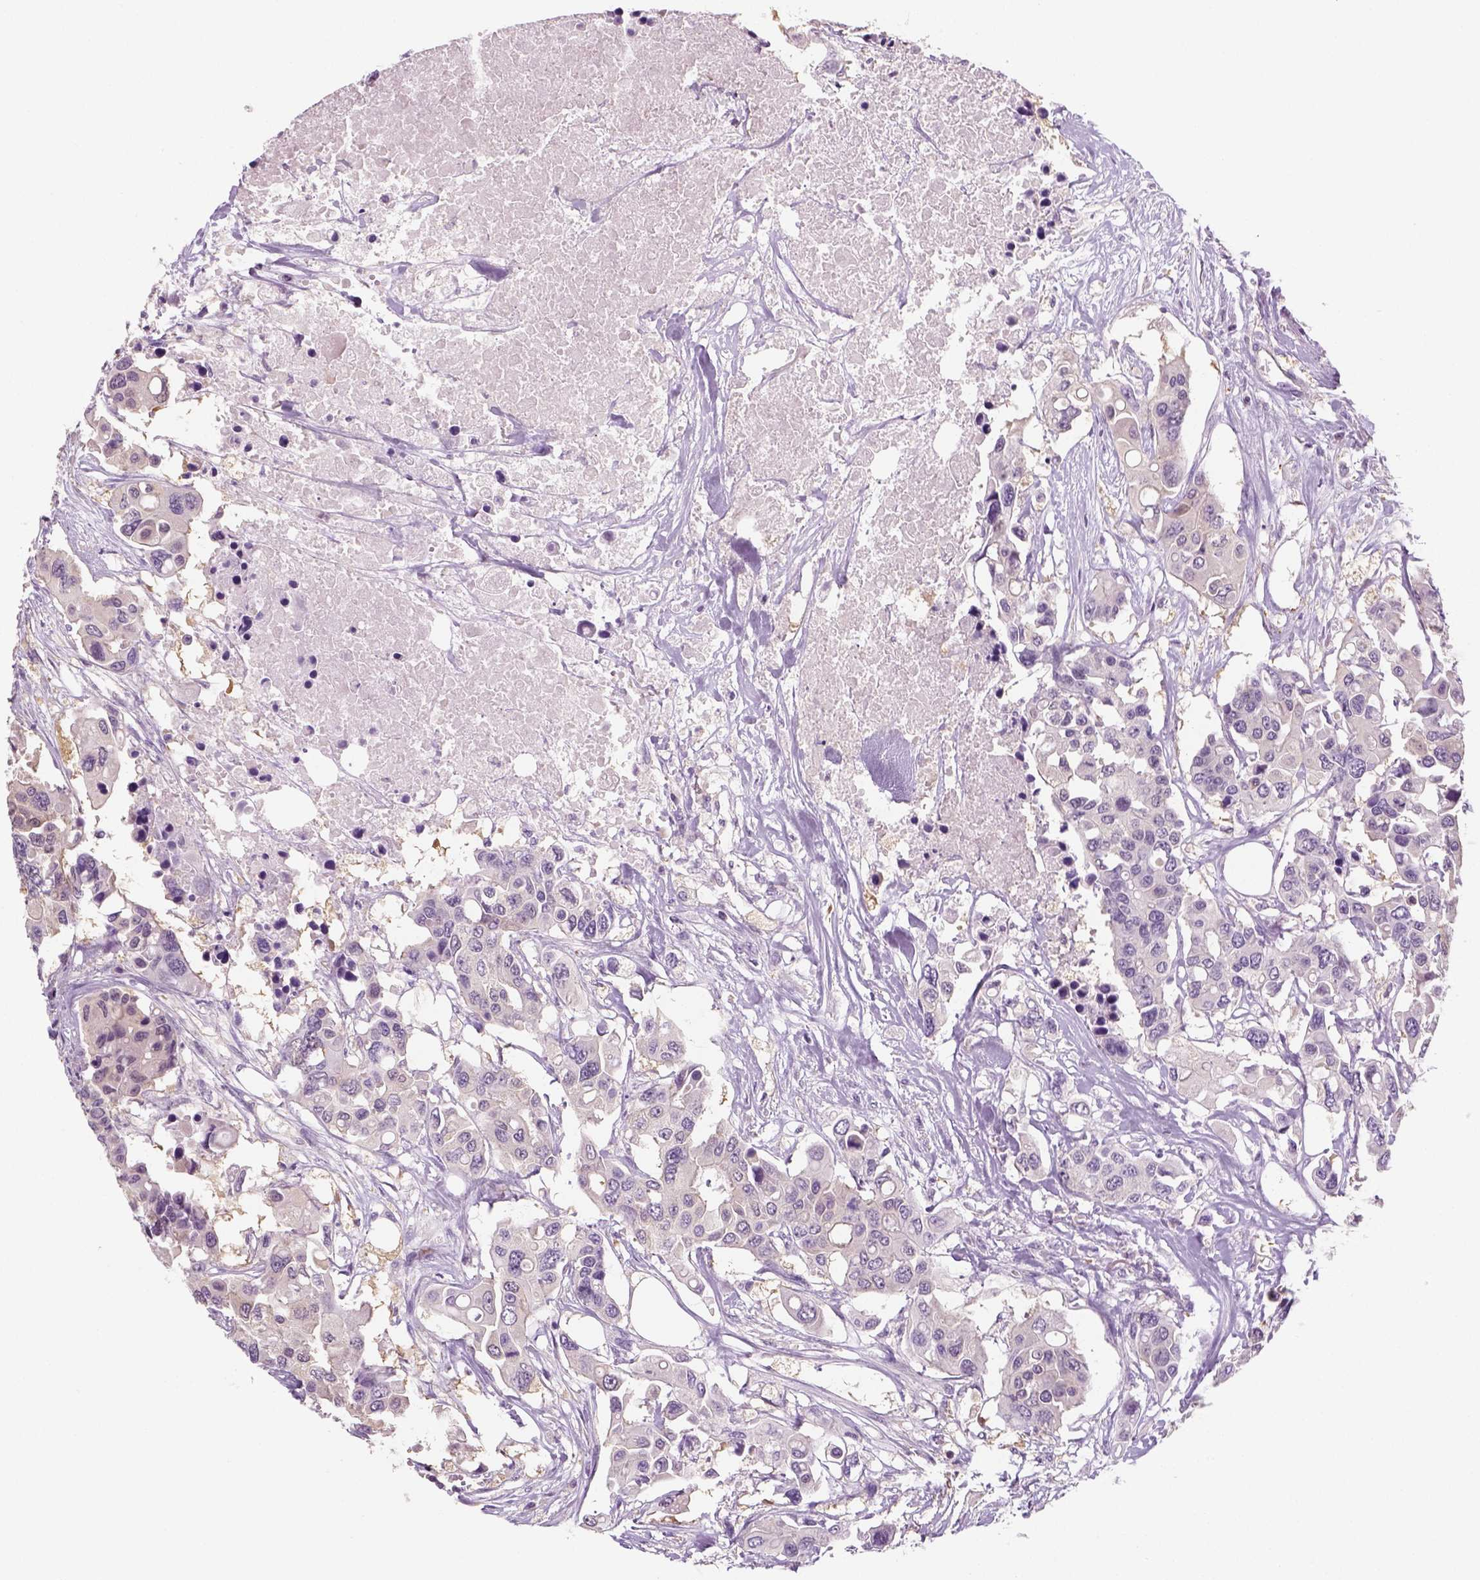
{"staining": {"intensity": "negative", "quantity": "none", "location": "none"}, "tissue": "colorectal cancer", "cell_type": "Tumor cells", "image_type": "cancer", "snomed": [{"axis": "morphology", "description": "Adenocarcinoma, NOS"}, {"axis": "topography", "description": "Colon"}], "caption": "Immunohistochemical staining of human colorectal adenocarcinoma reveals no significant expression in tumor cells. (DAB IHC, high magnification).", "gene": "EPHB1", "patient": {"sex": "male", "age": 77}}